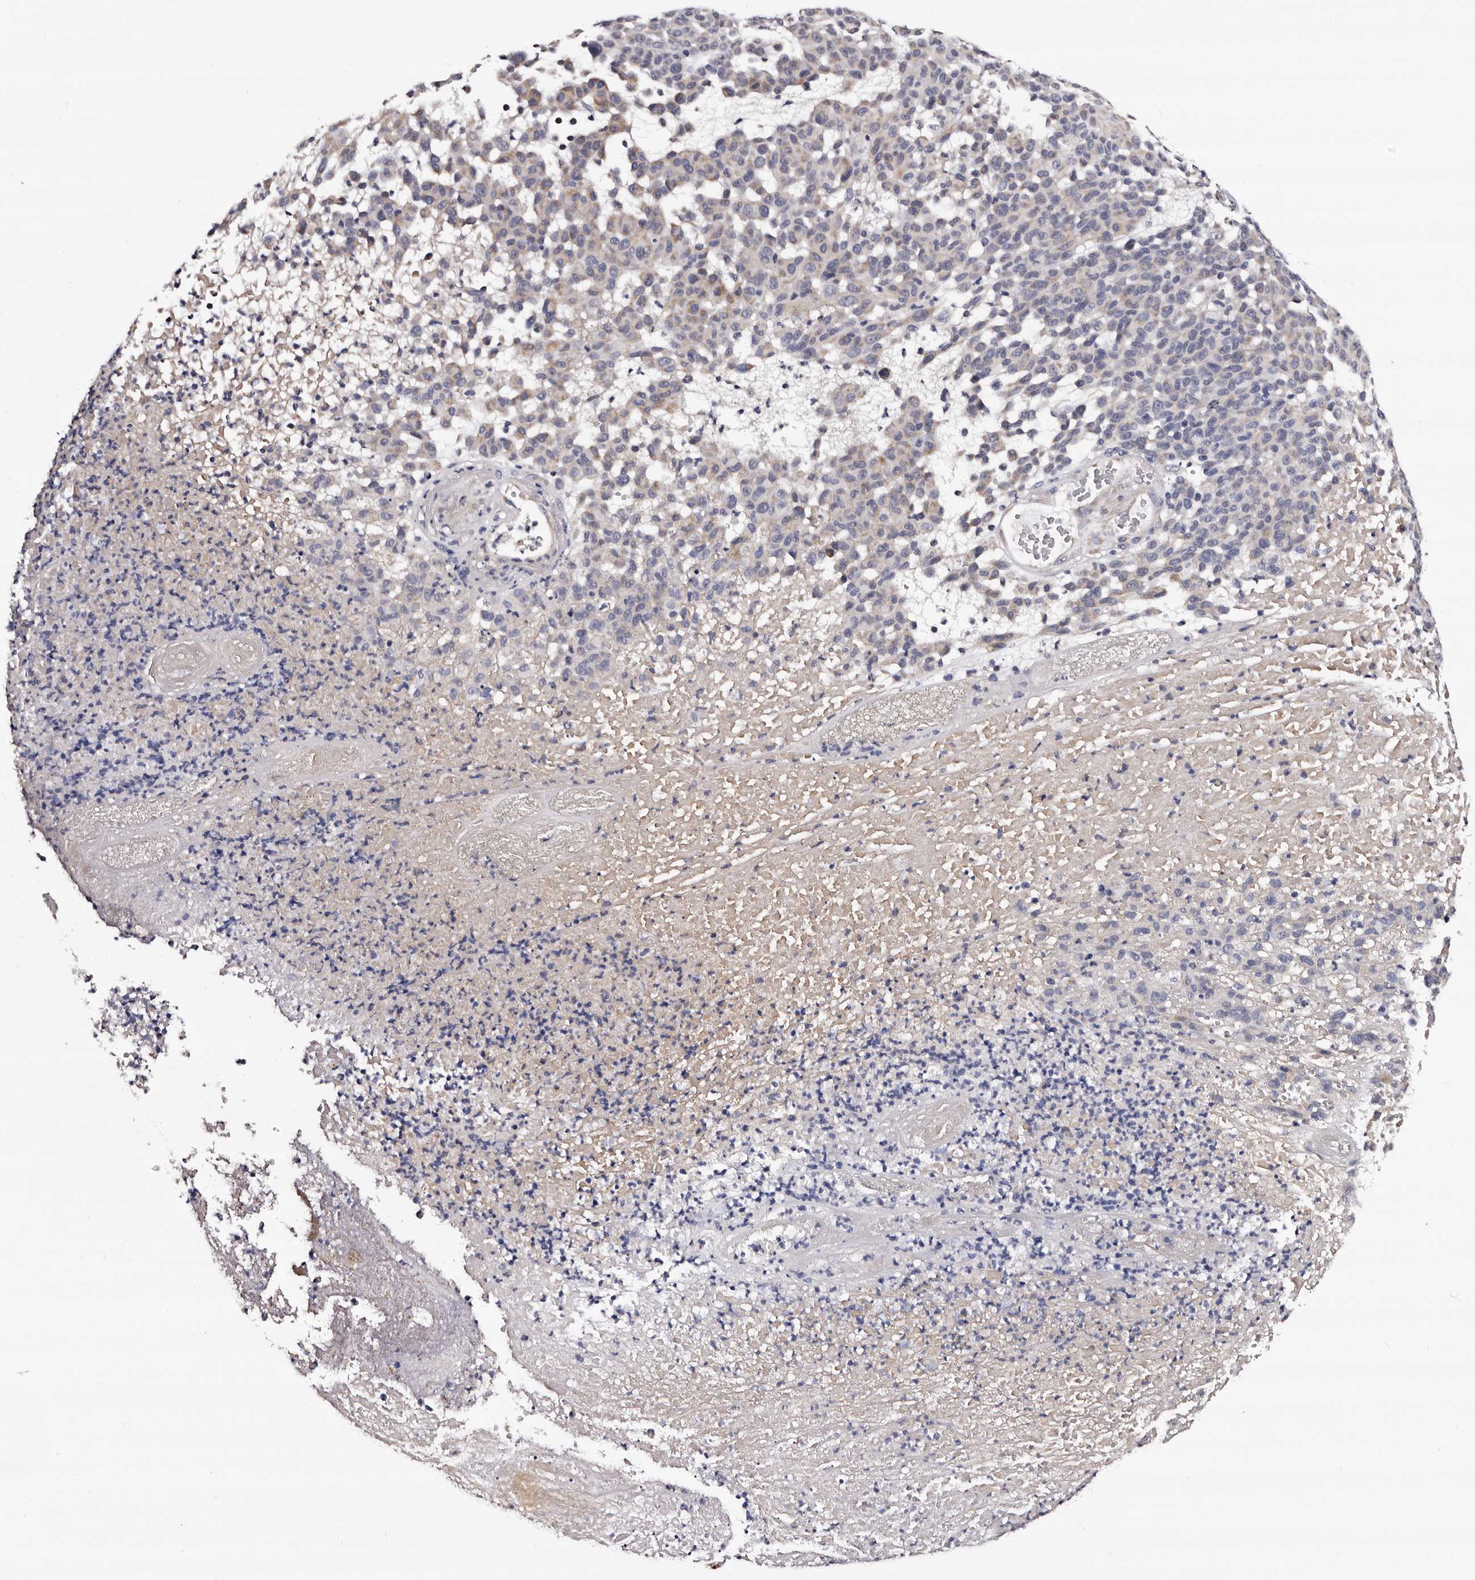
{"staining": {"intensity": "weak", "quantity": "<25%", "location": "cytoplasmic/membranous"}, "tissue": "melanoma", "cell_type": "Tumor cells", "image_type": "cancer", "snomed": [{"axis": "morphology", "description": "Malignant melanoma, NOS"}, {"axis": "topography", "description": "Skin"}], "caption": "Immunohistochemical staining of melanoma shows no significant staining in tumor cells. (DAB (3,3'-diaminobenzidine) IHC, high magnification).", "gene": "TAF4B", "patient": {"sex": "male", "age": 59}}